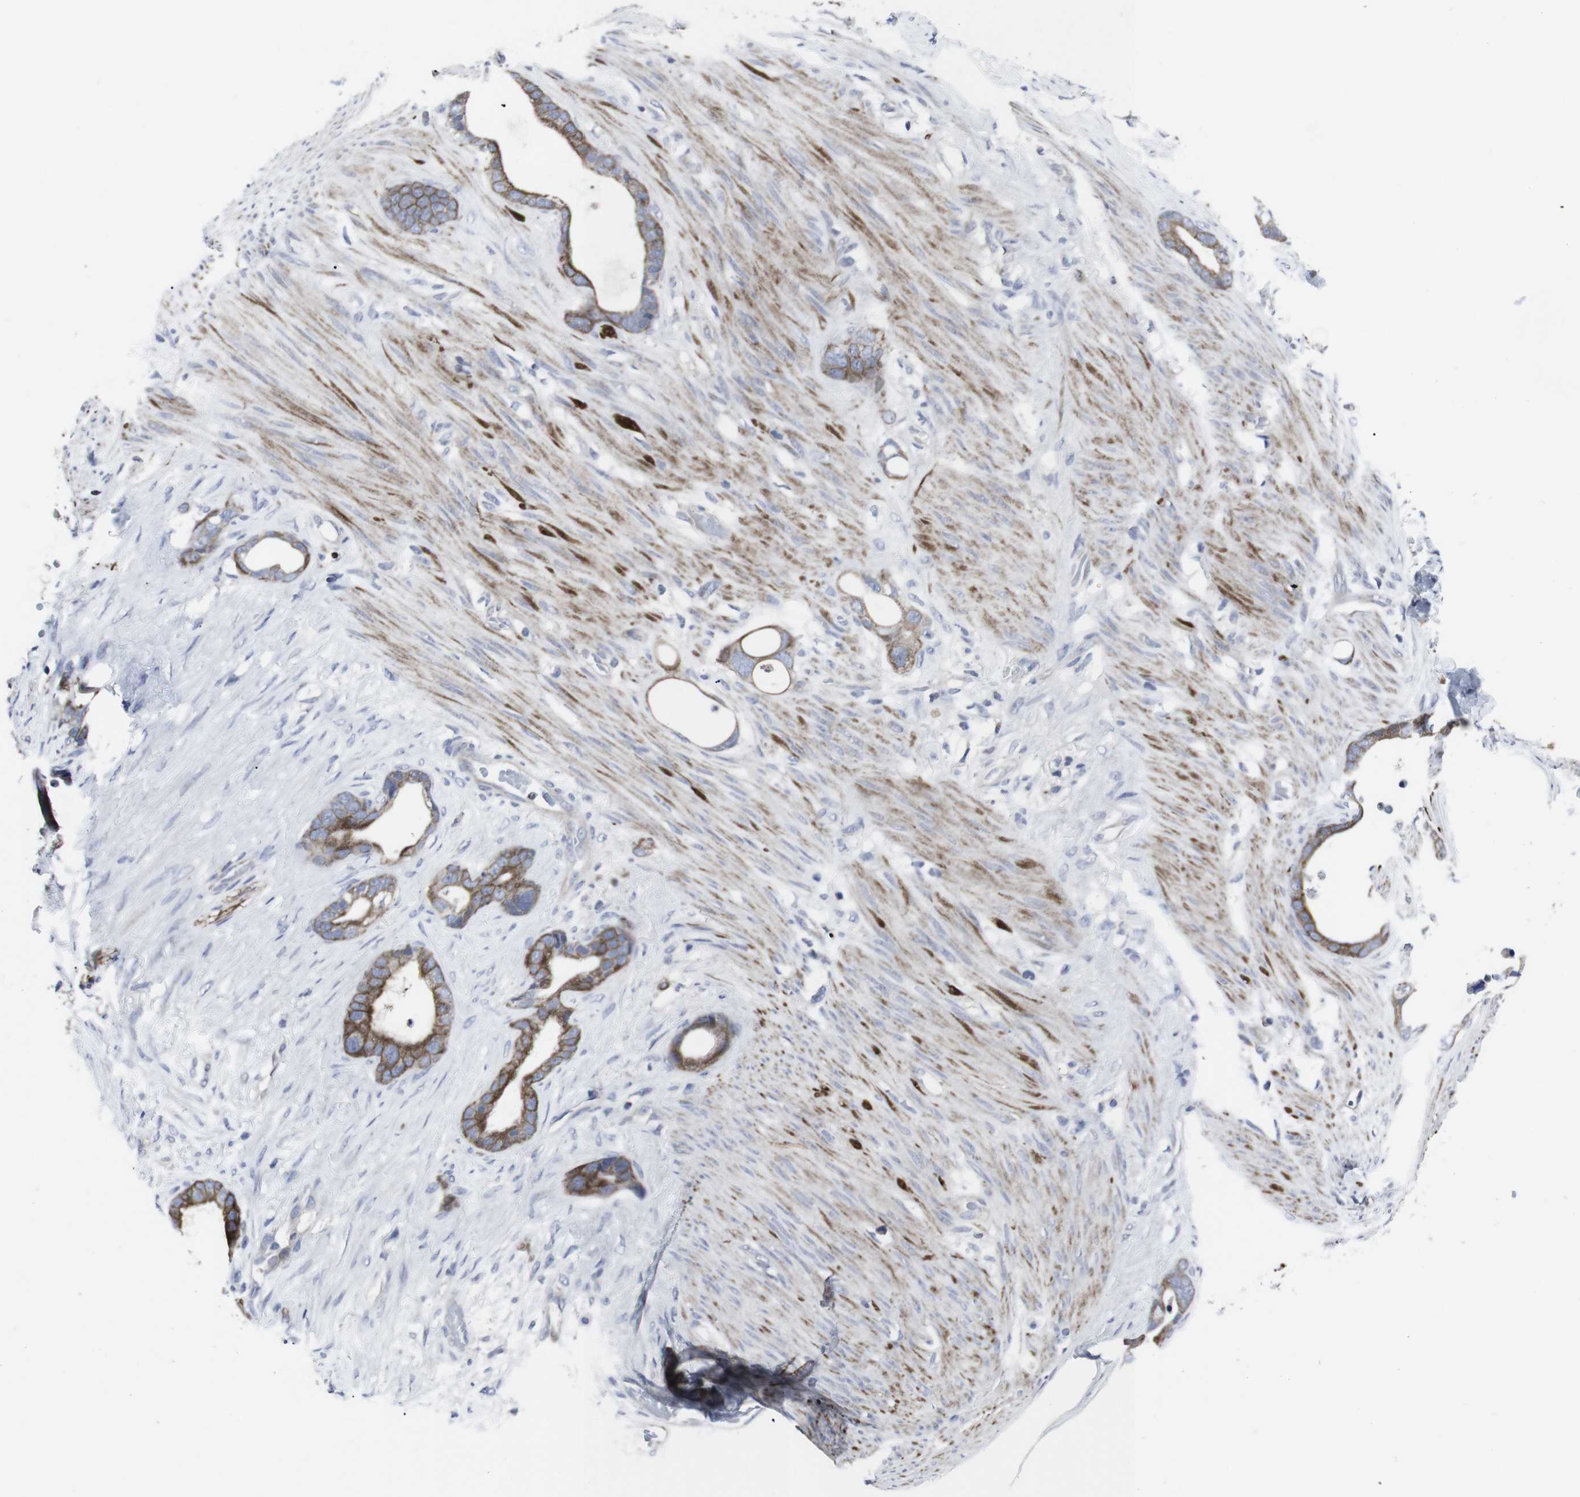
{"staining": {"intensity": "moderate", "quantity": ">75%", "location": "cytoplasmic/membranous"}, "tissue": "stomach cancer", "cell_type": "Tumor cells", "image_type": "cancer", "snomed": [{"axis": "morphology", "description": "Adenocarcinoma, NOS"}, {"axis": "topography", "description": "Stomach"}], "caption": "Stomach adenocarcinoma stained with a brown dye exhibits moderate cytoplasmic/membranous positive staining in approximately >75% of tumor cells.", "gene": "HPRT1", "patient": {"sex": "female", "age": 75}}